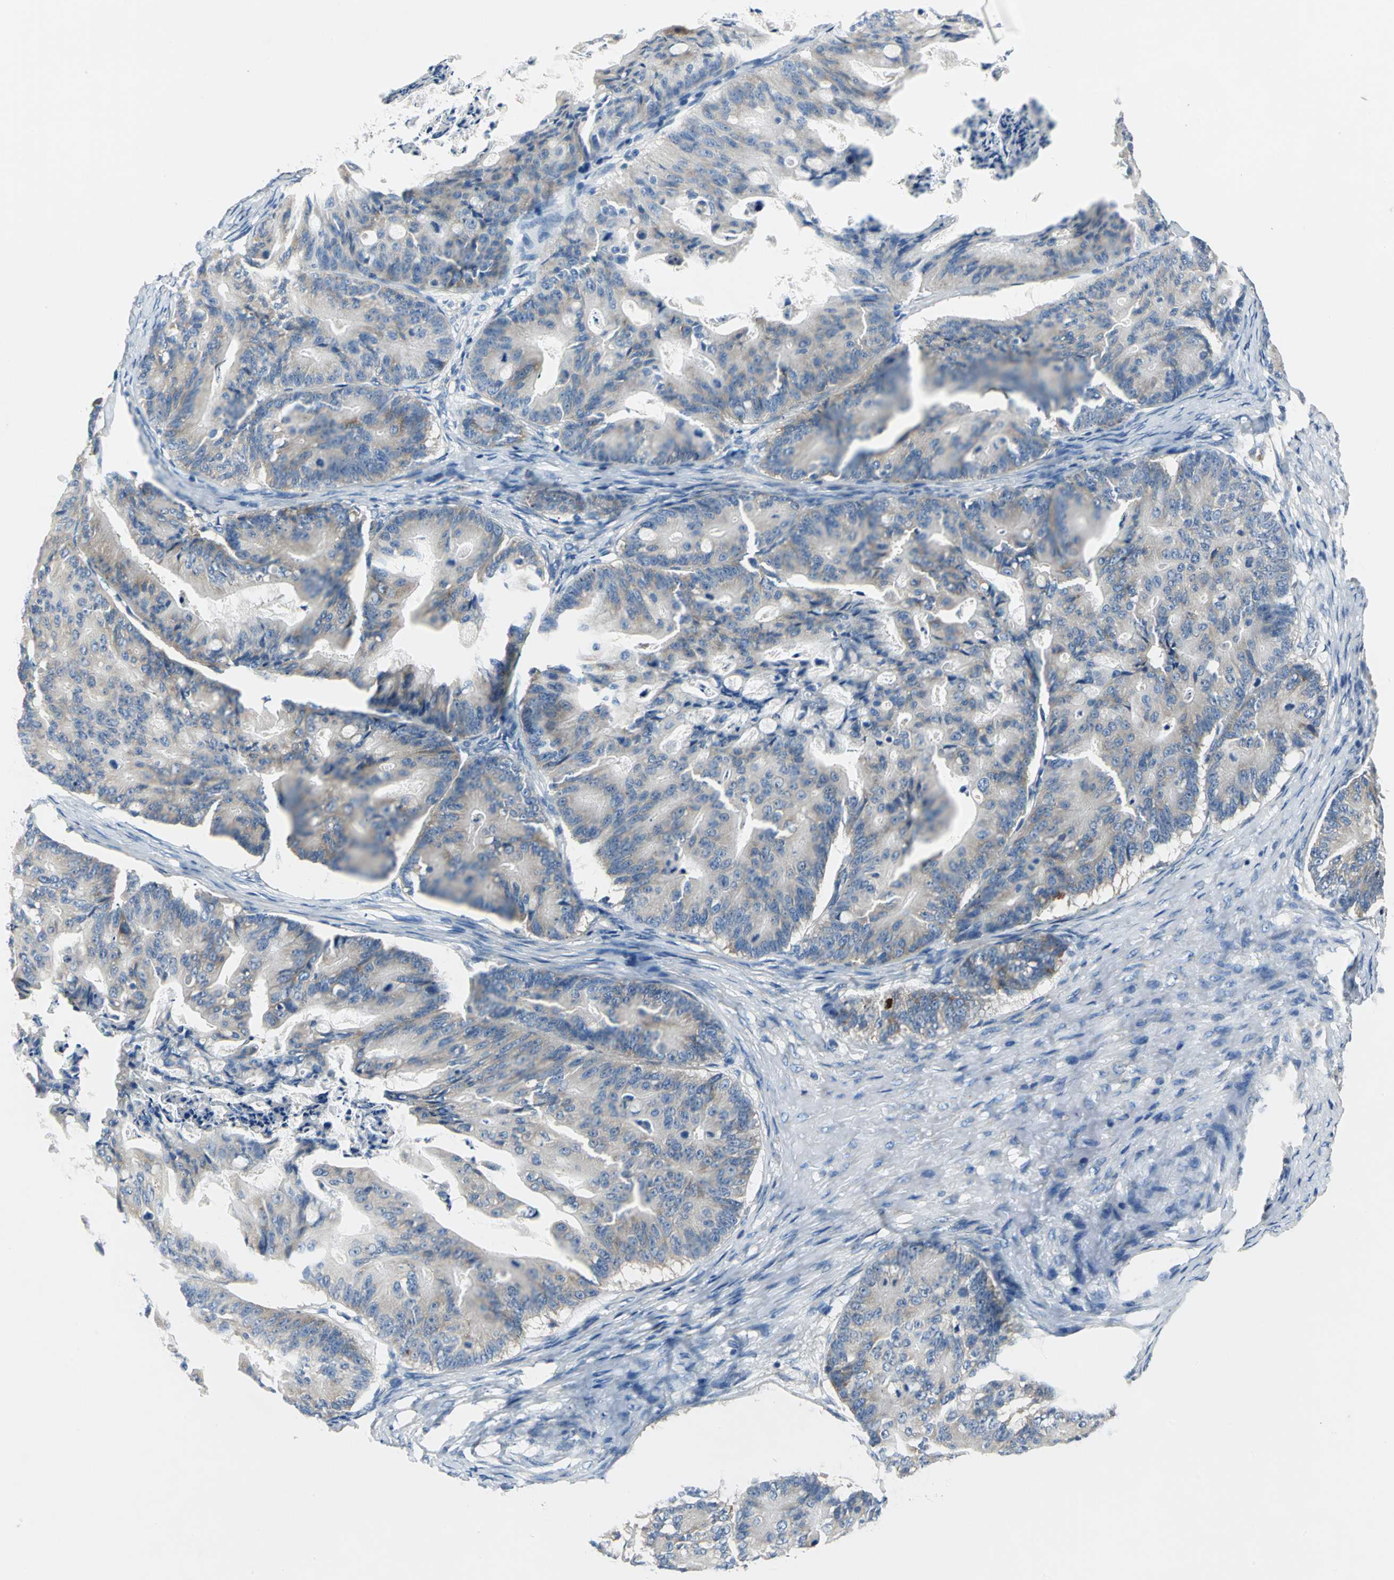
{"staining": {"intensity": "moderate", "quantity": "<25%", "location": "cytoplasmic/membranous"}, "tissue": "ovarian cancer", "cell_type": "Tumor cells", "image_type": "cancer", "snomed": [{"axis": "morphology", "description": "Cystadenocarcinoma, mucinous, NOS"}, {"axis": "topography", "description": "Ovary"}], "caption": "About <25% of tumor cells in ovarian cancer reveal moderate cytoplasmic/membranous protein positivity as visualized by brown immunohistochemical staining.", "gene": "TRIM25", "patient": {"sex": "female", "age": 36}}